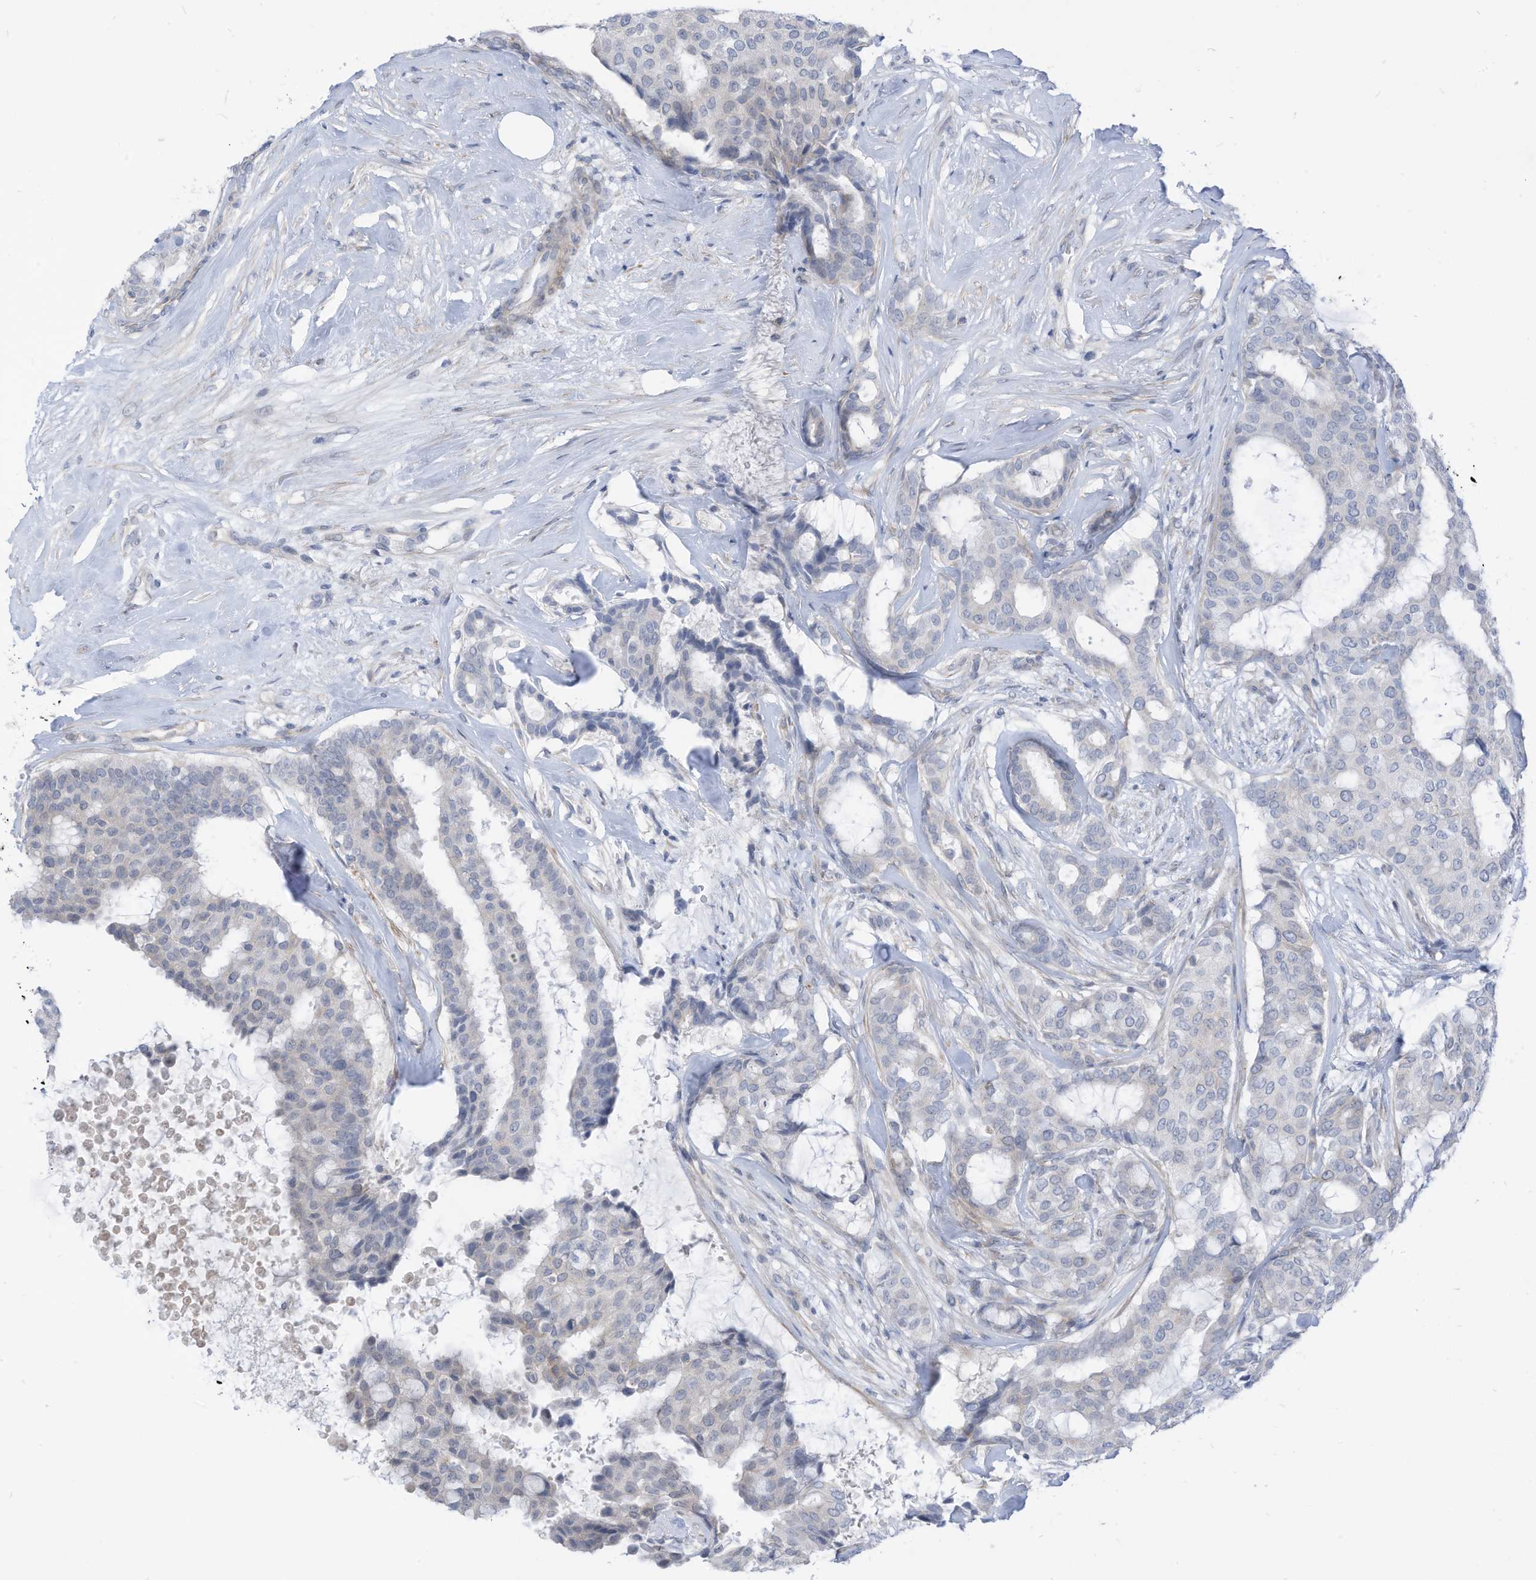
{"staining": {"intensity": "negative", "quantity": "none", "location": "none"}, "tissue": "breast cancer", "cell_type": "Tumor cells", "image_type": "cancer", "snomed": [{"axis": "morphology", "description": "Duct carcinoma"}, {"axis": "topography", "description": "Breast"}], "caption": "Immunohistochemistry (IHC) of human invasive ductal carcinoma (breast) demonstrates no expression in tumor cells.", "gene": "GPATCH3", "patient": {"sex": "female", "age": 75}}